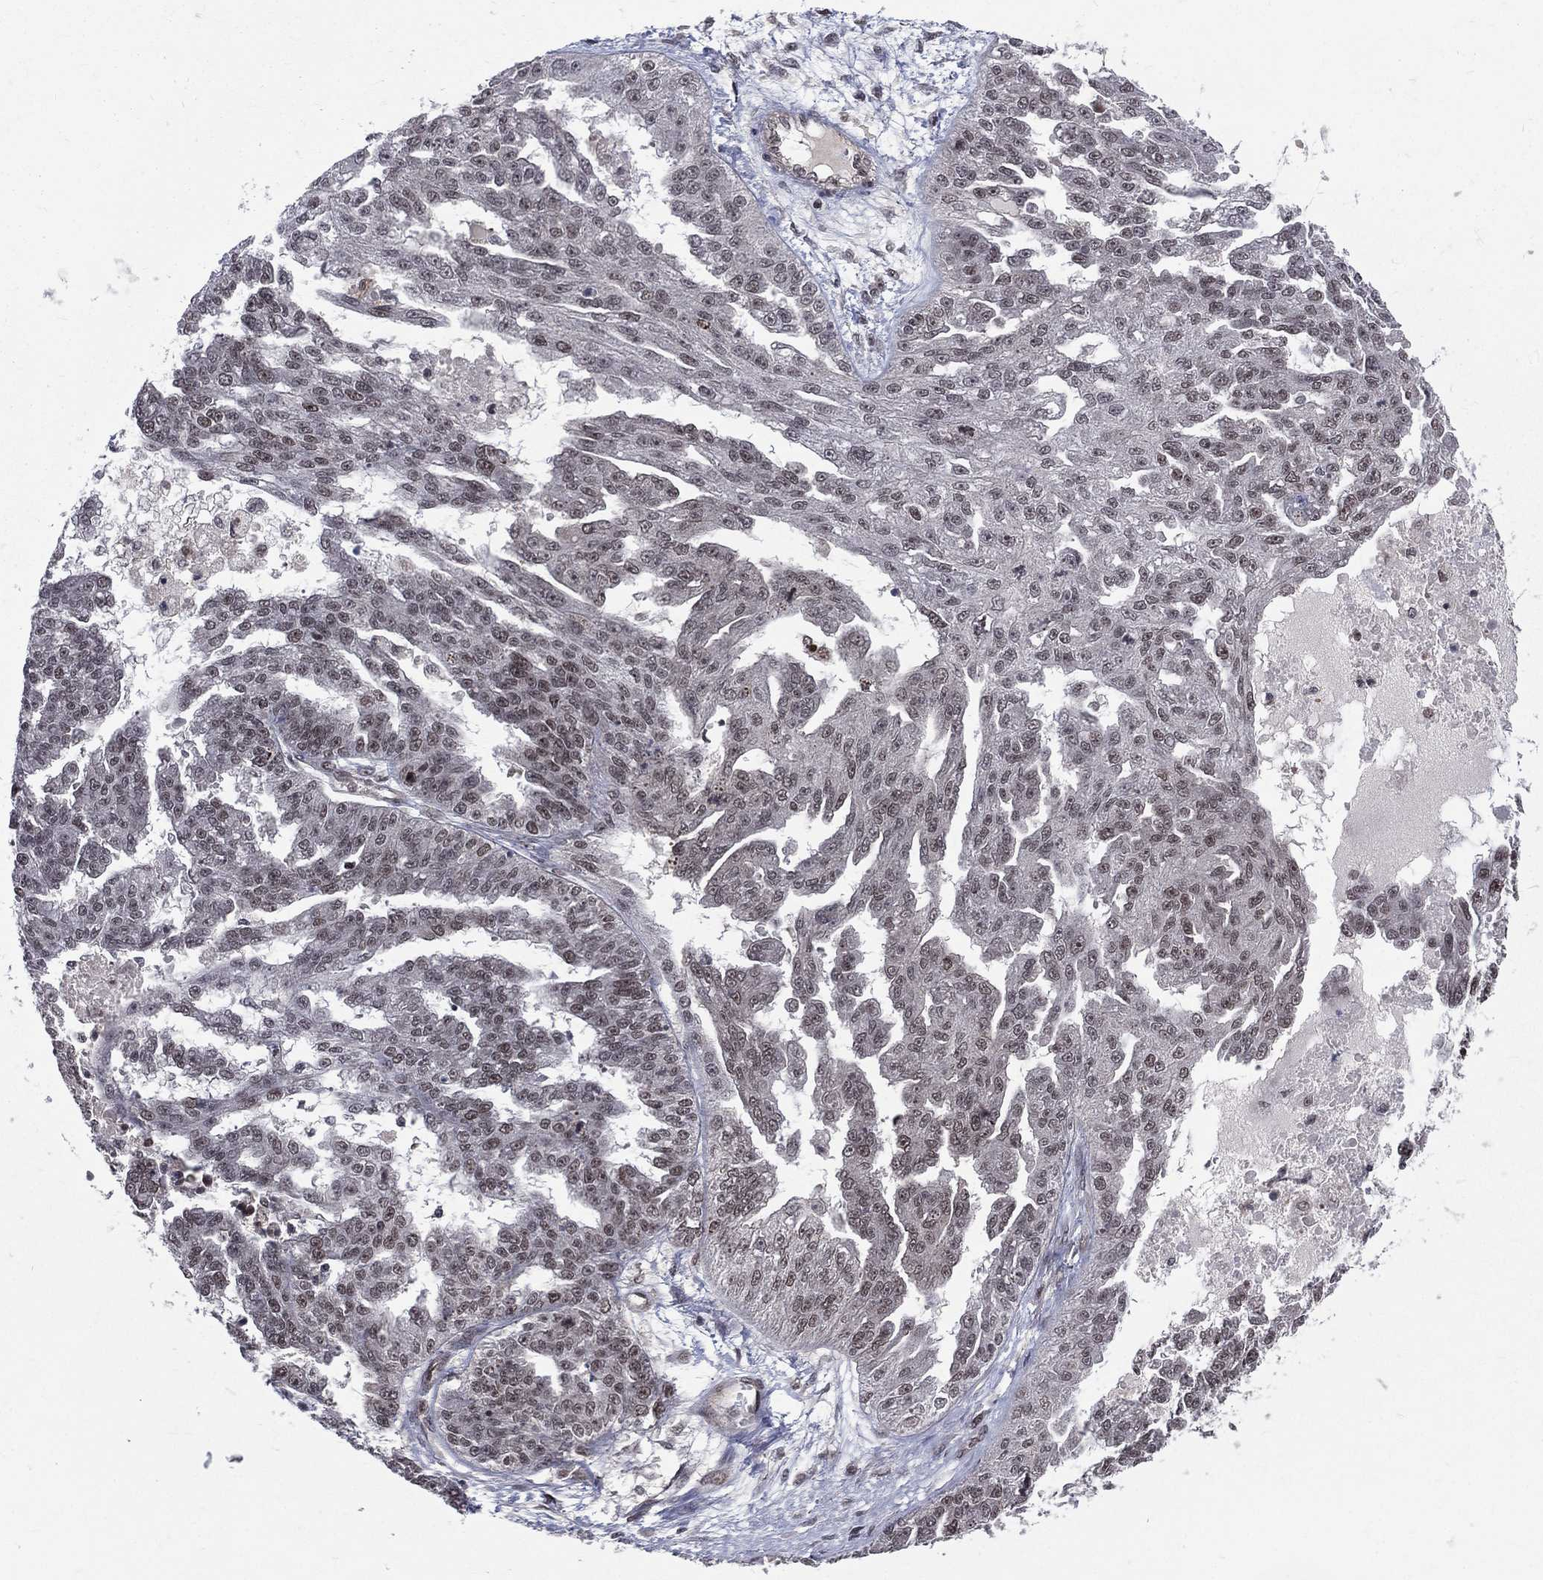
{"staining": {"intensity": "moderate", "quantity": "<25%", "location": "nuclear"}, "tissue": "ovarian cancer", "cell_type": "Tumor cells", "image_type": "cancer", "snomed": [{"axis": "morphology", "description": "Cystadenocarcinoma, serous, NOS"}, {"axis": "topography", "description": "Ovary"}], "caption": "This is a photomicrograph of immunohistochemistry (IHC) staining of ovarian serous cystadenocarcinoma, which shows moderate staining in the nuclear of tumor cells.", "gene": "SMC3", "patient": {"sex": "female", "age": 58}}